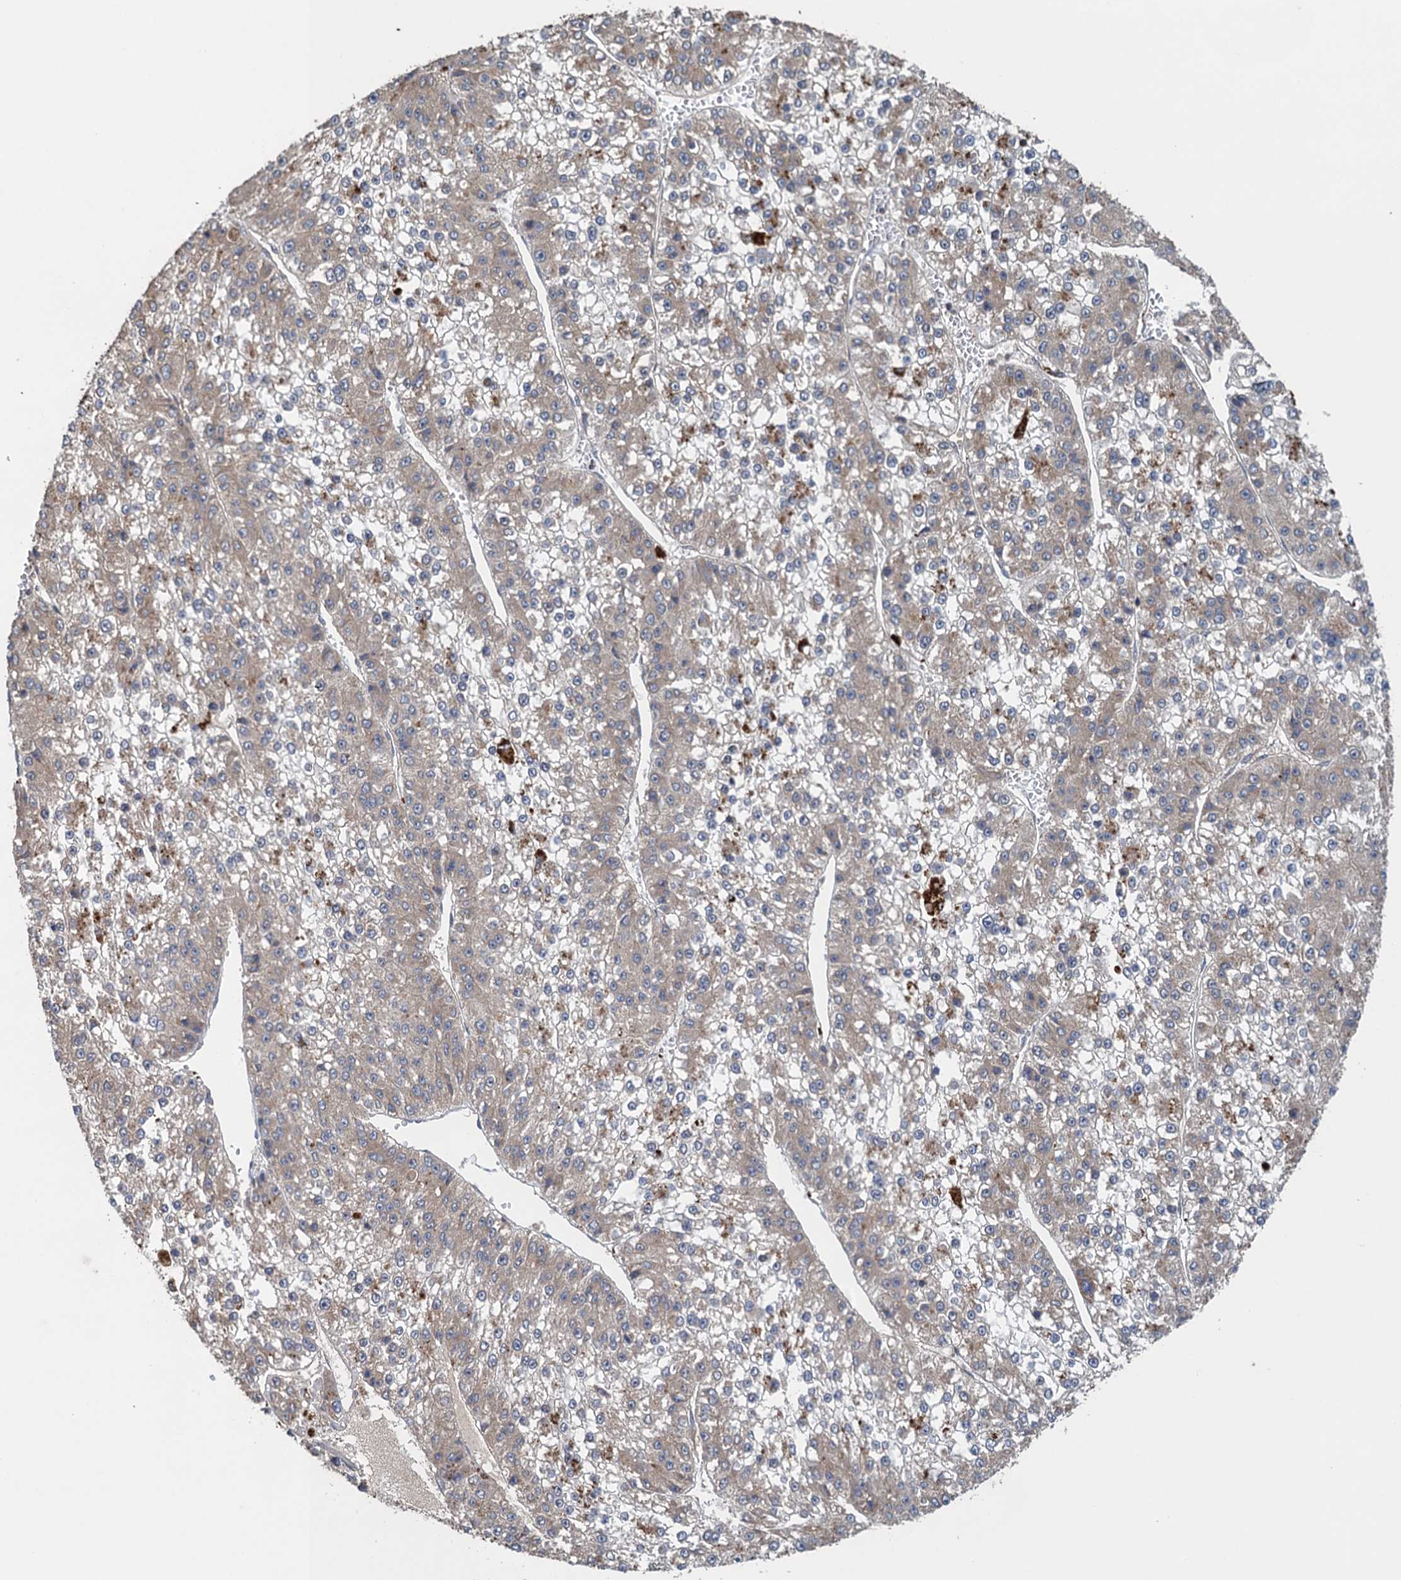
{"staining": {"intensity": "weak", "quantity": "<25%", "location": "cytoplasmic/membranous"}, "tissue": "liver cancer", "cell_type": "Tumor cells", "image_type": "cancer", "snomed": [{"axis": "morphology", "description": "Carcinoma, Hepatocellular, NOS"}, {"axis": "topography", "description": "Liver"}], "caption": "The micrograph exhibits no significant staining in tumor cells of hepatocellular carcinoma (liver).", "gene": "CNTN5", "patient": {"sex": "female", "age": 73}}